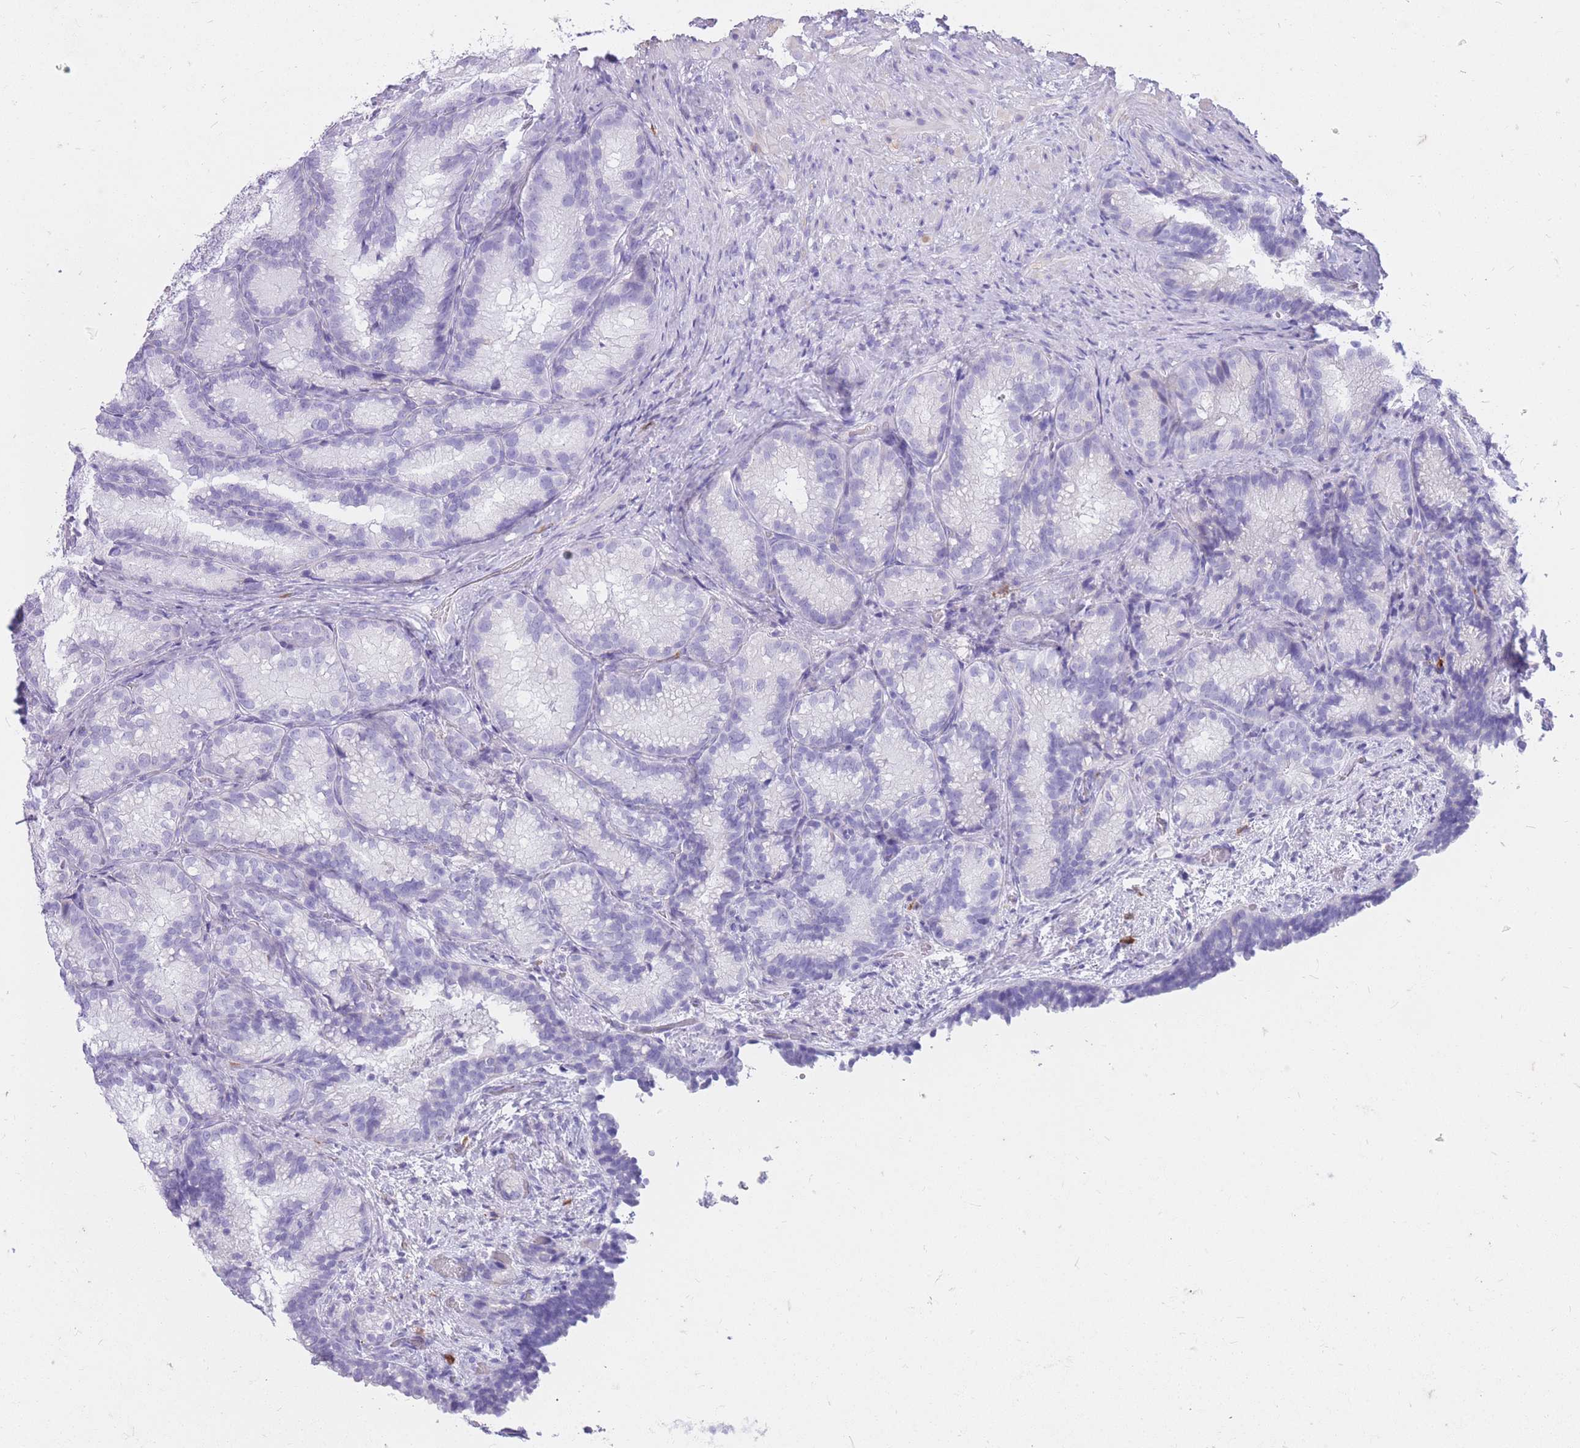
{"staining": {"intensity": "negative", "quantity": "none", "location": "none"}, "tissue": "seminal vesicle", "cell_type": "Glandular cells", "image_type": "normal", "snomed": [{"axis": "morphology", "description": "Normal tissue, NOS"}, {"axis": "topography", "description": "Seminal veicle"}], "caption": "Immunohistochemistry histopathology image of benign seminal vesicle: seminal vesicle stained with DAB shows no significant protein staining in glandular cells.", "gene": "ZFP37", "patient": {"sex": "male", "age": 58}}